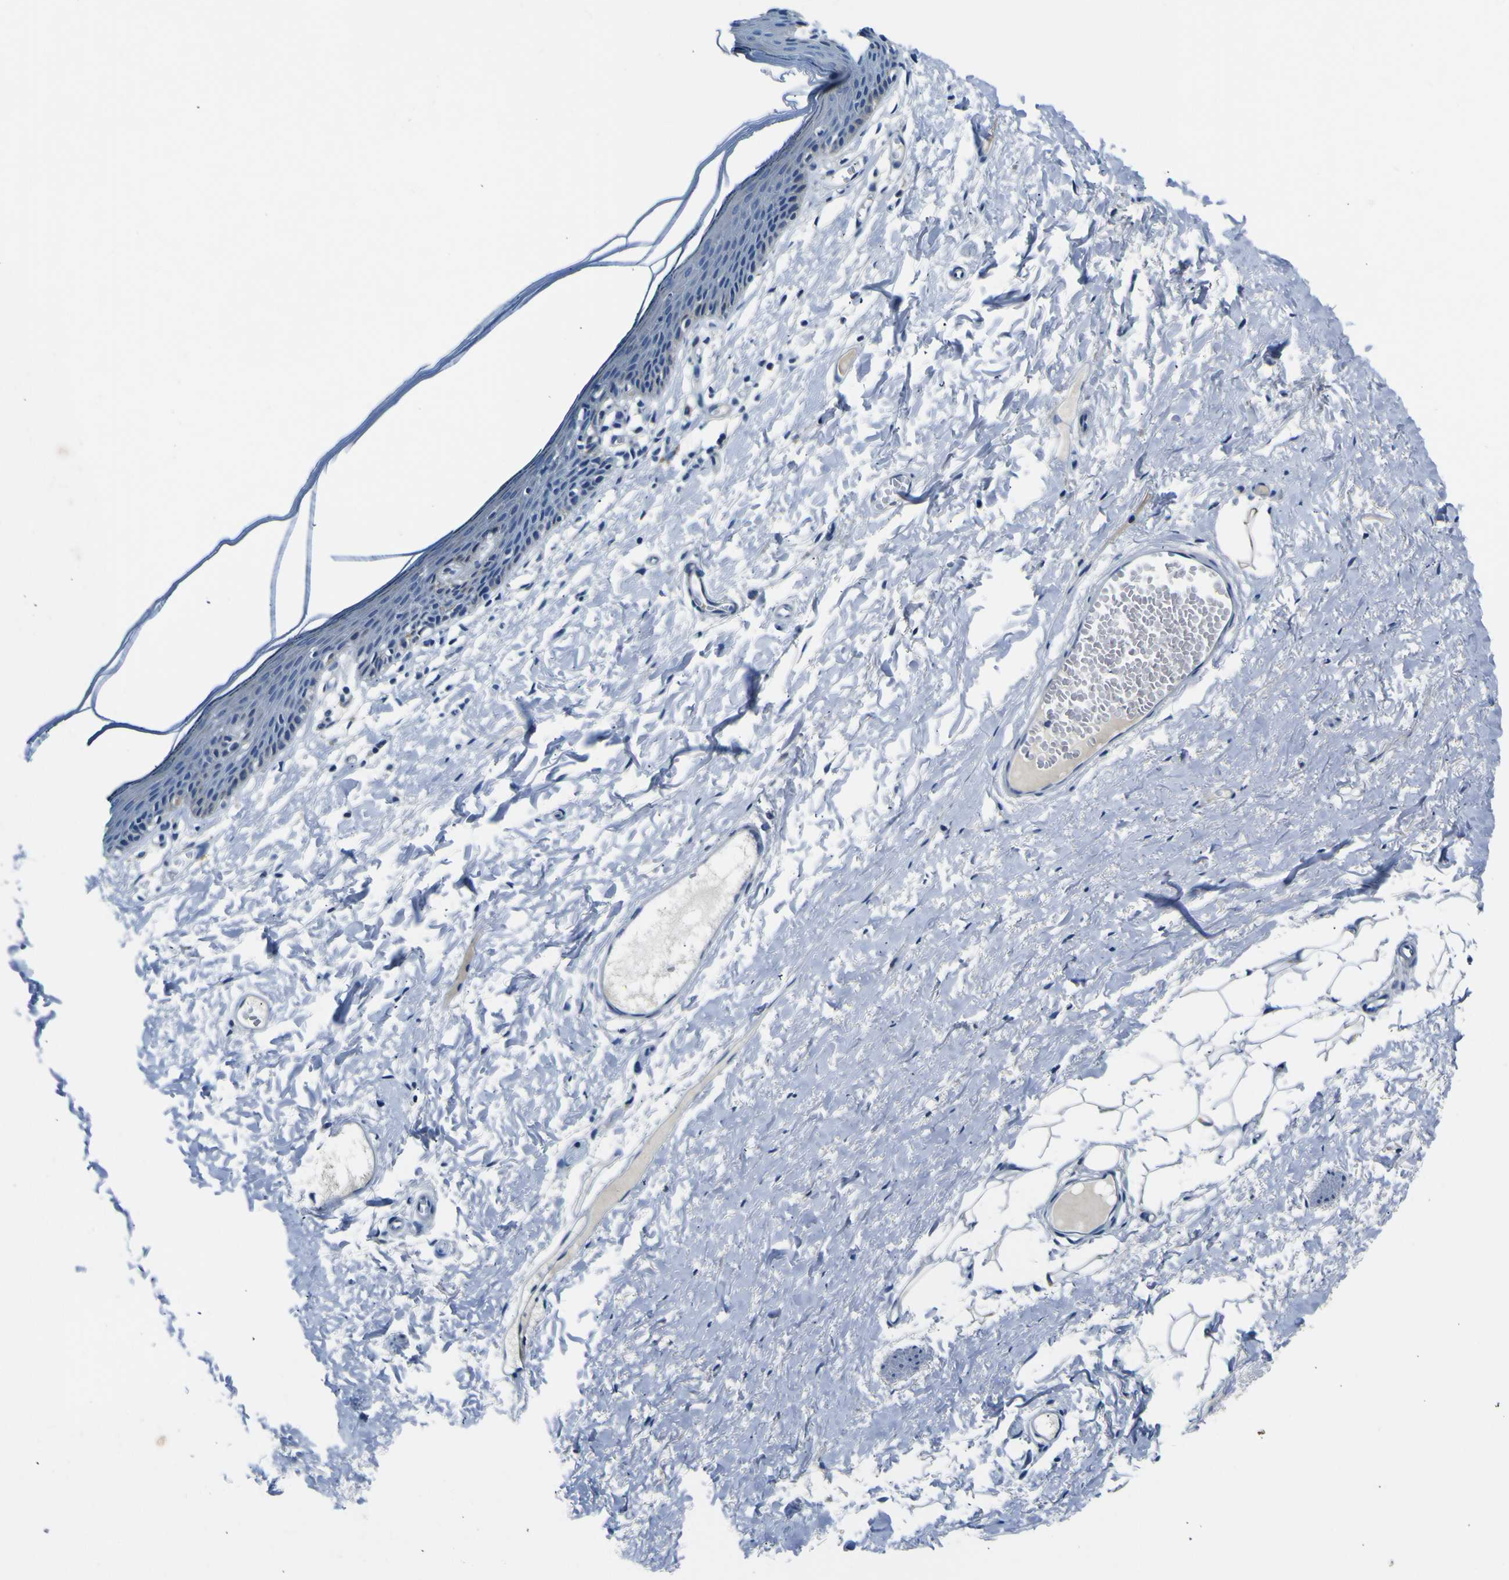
{"staining": {"intensity": "negative", "quantity": "none", "location": "none"}, "tissue": "skin", "cell_type": "Epidermal cells", "image_type": "normal", "snomed": [{"axis": "morphology", "description": "Normal tissue, NOS"}, {"axis": "topography", "description": "Vulva"}], "caption": "An IHC micrograph of normal skin is shown. There is no staining in epidermal cells of skin.", "gene": "ADGRA2", "patient": {"sex": "female", "age": 54}}